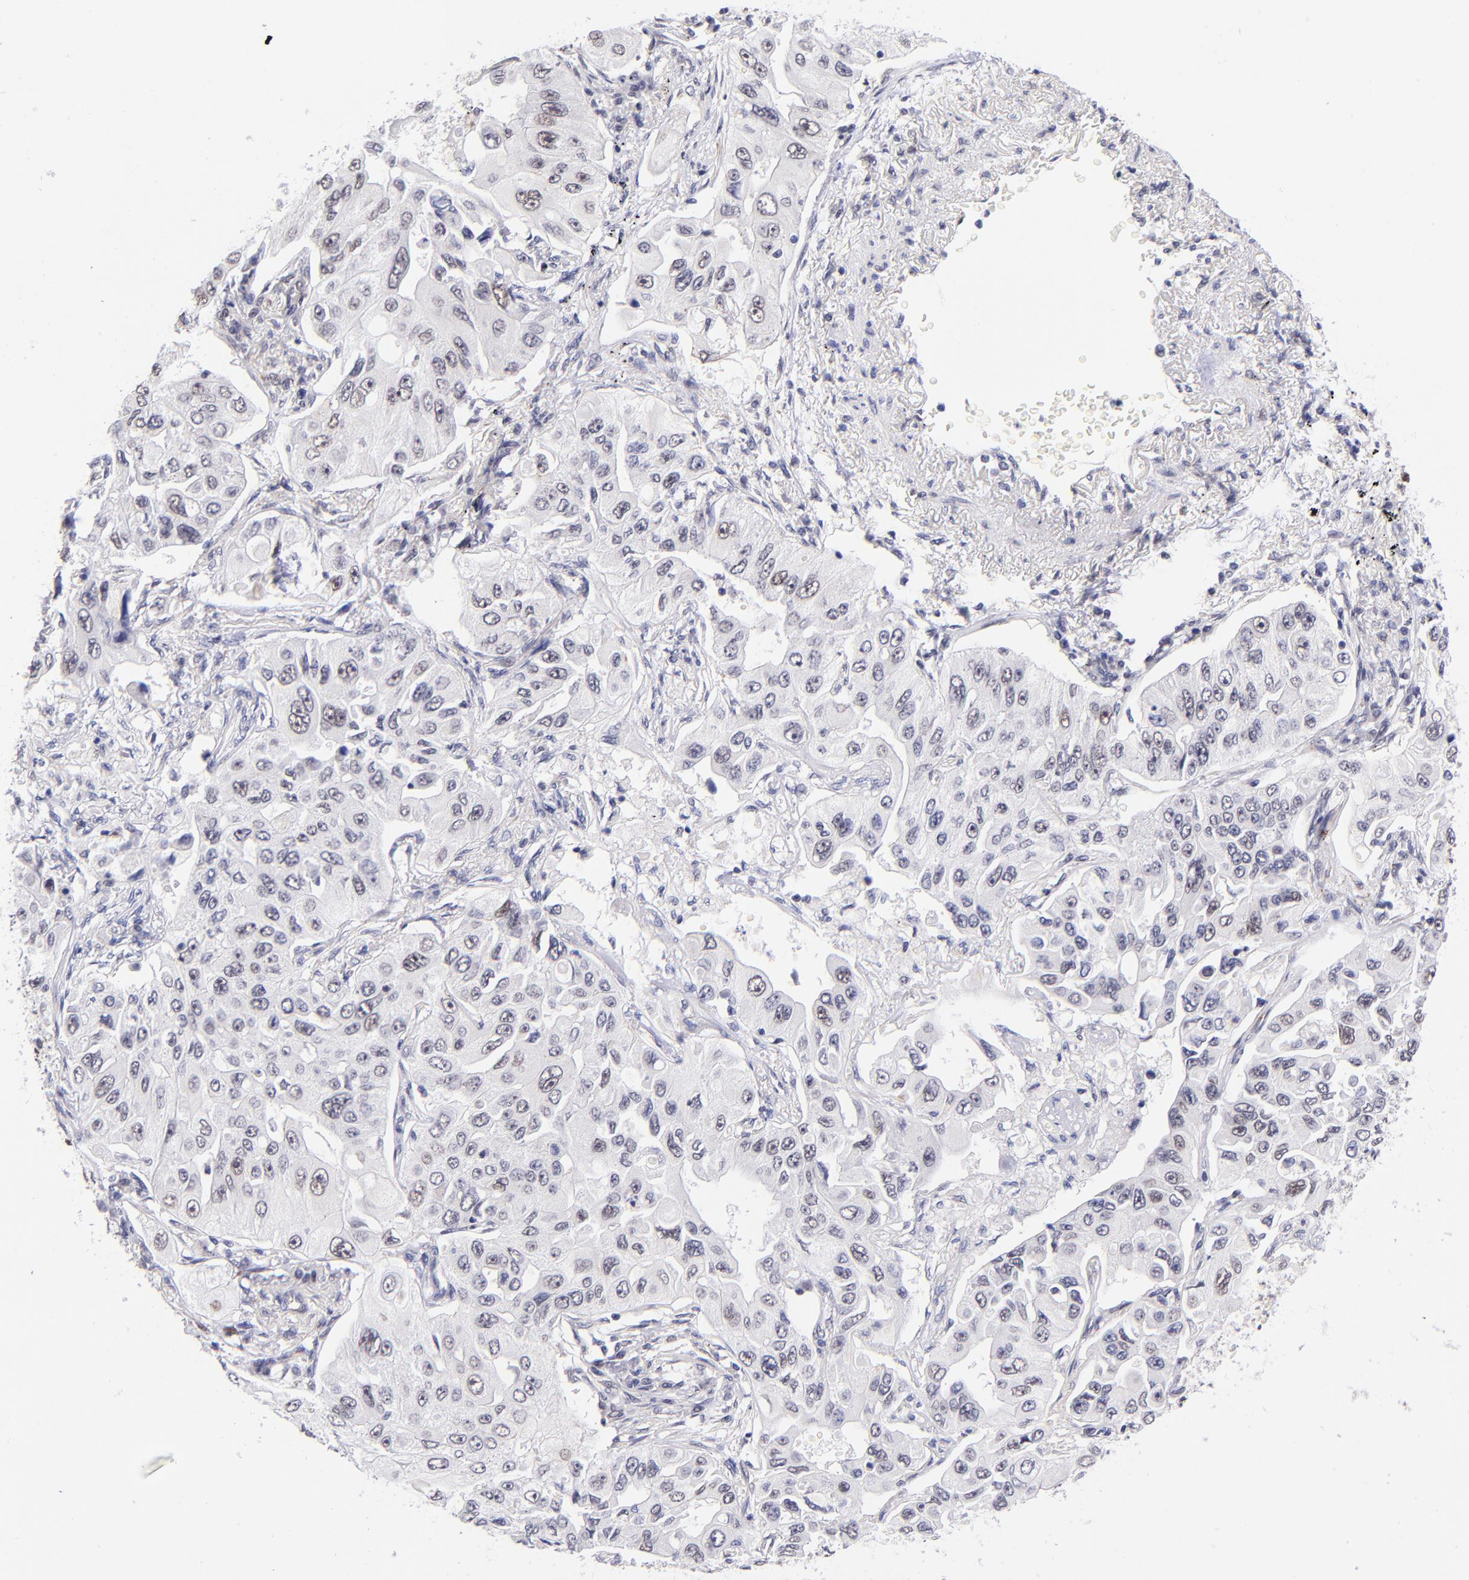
{"staining": {"intensity": "negative", "quantity": "none", "location": "none"}, "tissue": "lung cancer", "cell_type": "Tumor cells", "image_type": "cancer", "snomed": [{"axis": "morphology", "description": "Adenocarcinoma, NOS"}, {"axis": "topography", "description": "Lung"}], "caption": "DAB immunohistochemical staining of human lung cancer demonstrates no significant expression in tumor cells.", "gene": "SOX6", "patient": {"sex": "male", "age": 84}}